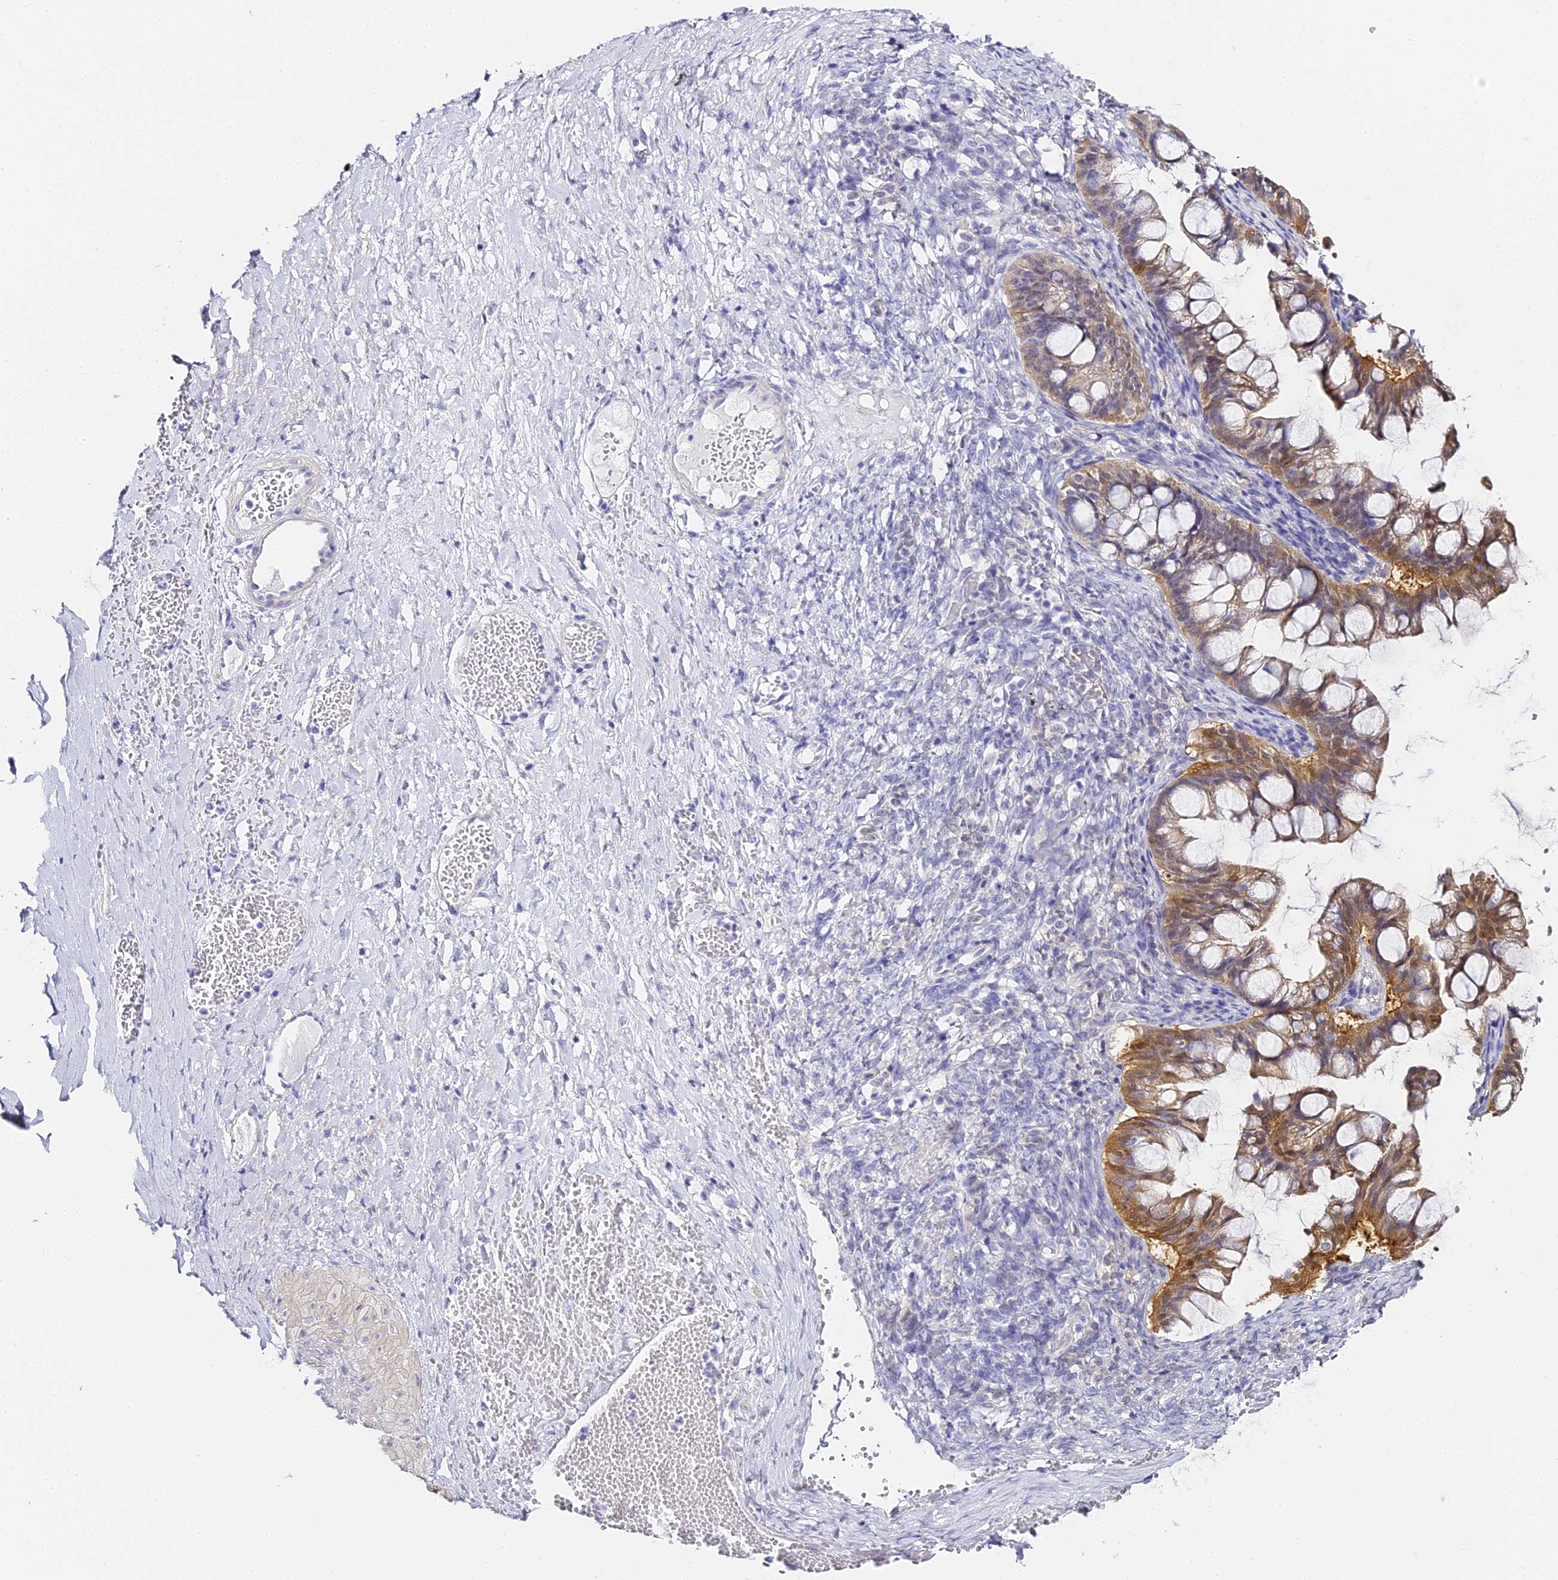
{"staining": {"intensity": "moderate", "quantity": "25%-75%", "location": "cytoplasmic/membranous"}, "tissue": "ovarian cancer", "cell_type": "Tumor cells", "image_type": "cancer", "snomed": [{"axis": "morphology", "description": "Cystadenocarcinoma, mucinous, NOS"}, {"axis": "topography", "description": "Ovary"}], "caption": "Tumor cells exhibit medium levels of moderate cytoplasmic/membranous positivity in approximately 25%-75% of cells in mucinous cystadenocarcinoma (ovarian).", "gene": "ABHD14A-ACY1", "patient": {"sex": "female", "age": 73}}